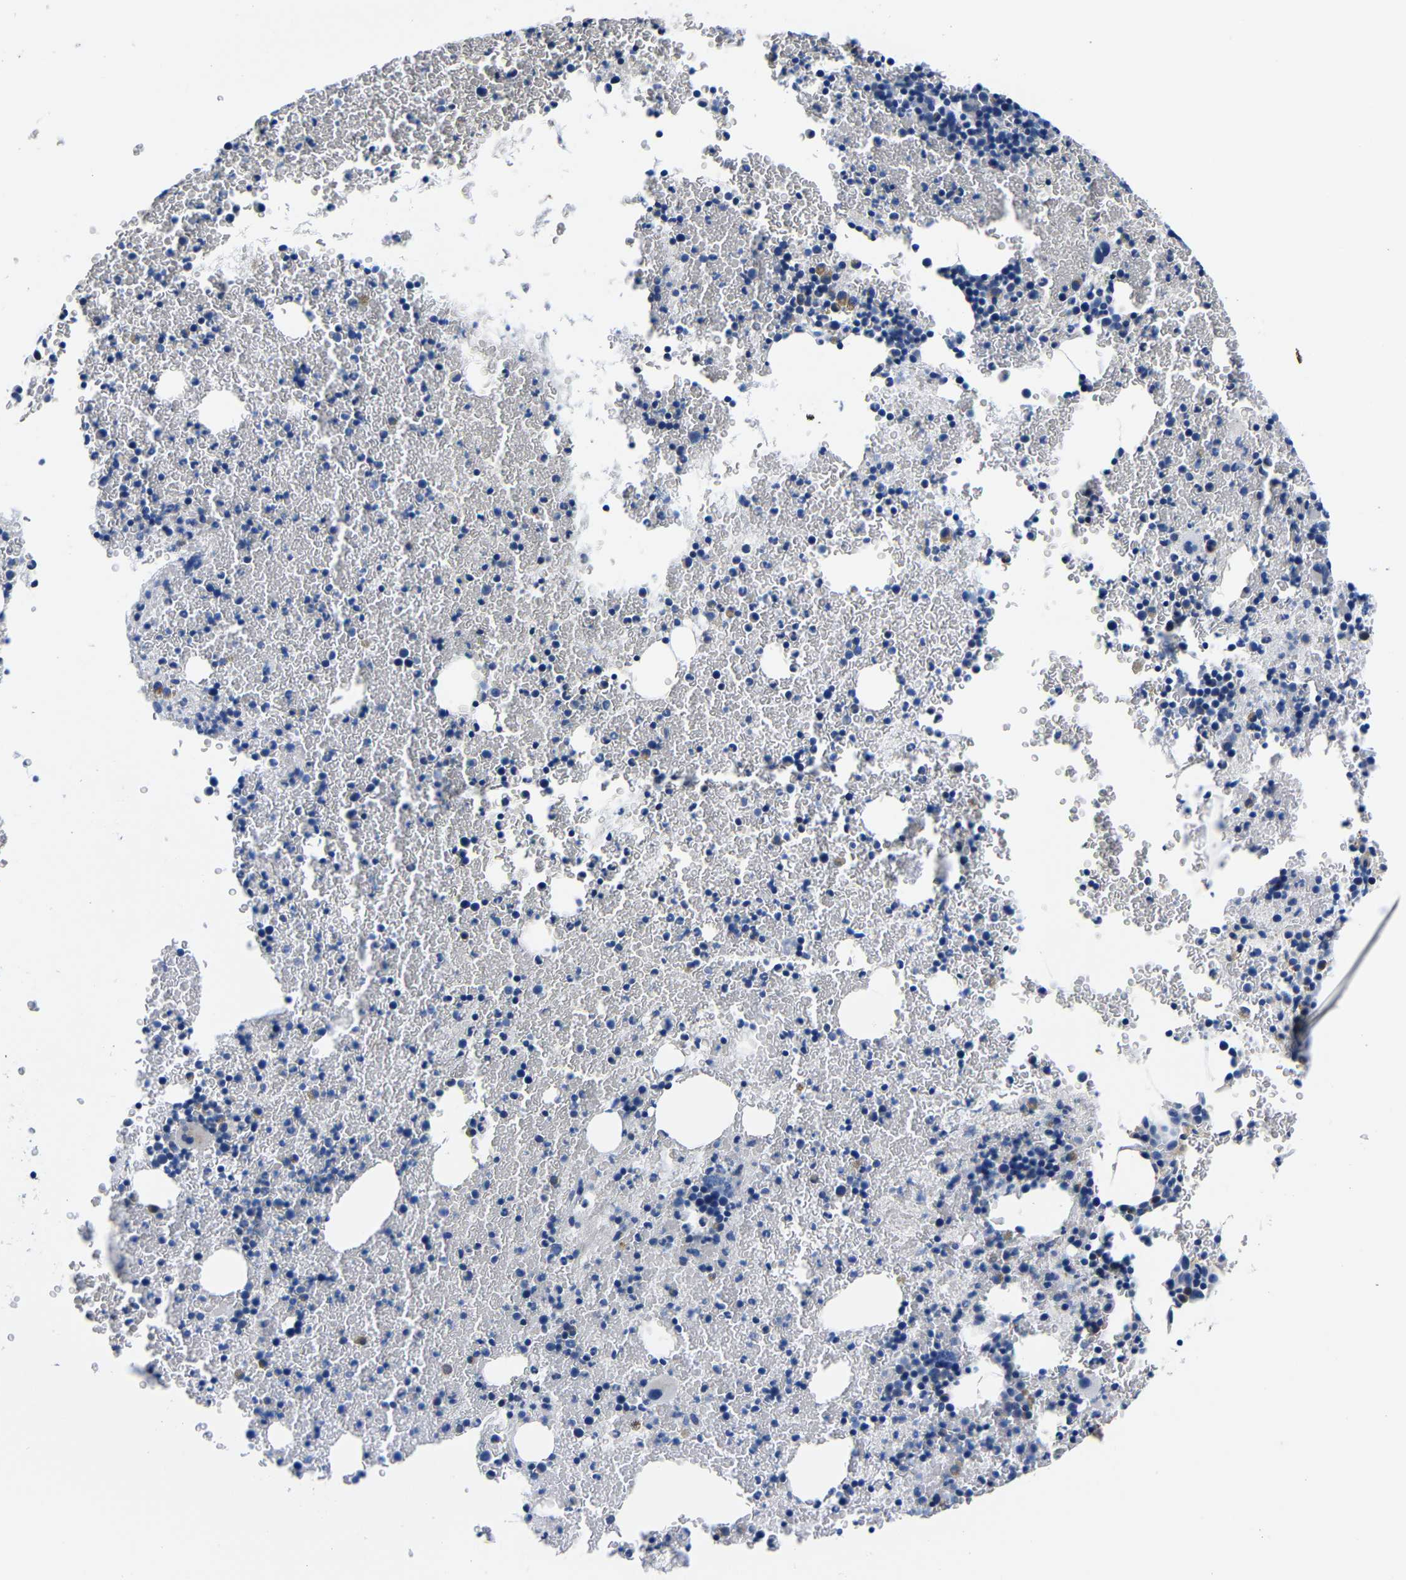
{"staining": {"intensity": "moderate", "quantity": "<25%", "location": "cytoplasmic/membranous"}, "tissue": "bone marrow", "cell_type": "Hematopoietic cells", "image_type": "normal", "snomed": [{"axis": "morphology", "description": "Normal tissue, NOS"}, {"axis": "morphology", "description": "Inflammation, NOS"}, {"axis": "topography", "description": "Bone marrow"}], "caption": "Bone marrow stained for a protein exhibits moderate cytoplasmic/membranous positivity in hematopoietic cells. The protein is stained brown, and the nuclei are stained in blue (DAB IHC with brightfield microscopy, high magnification).", "gene": "LRIG1", "patient": {"sex": "female", "age": 17}}